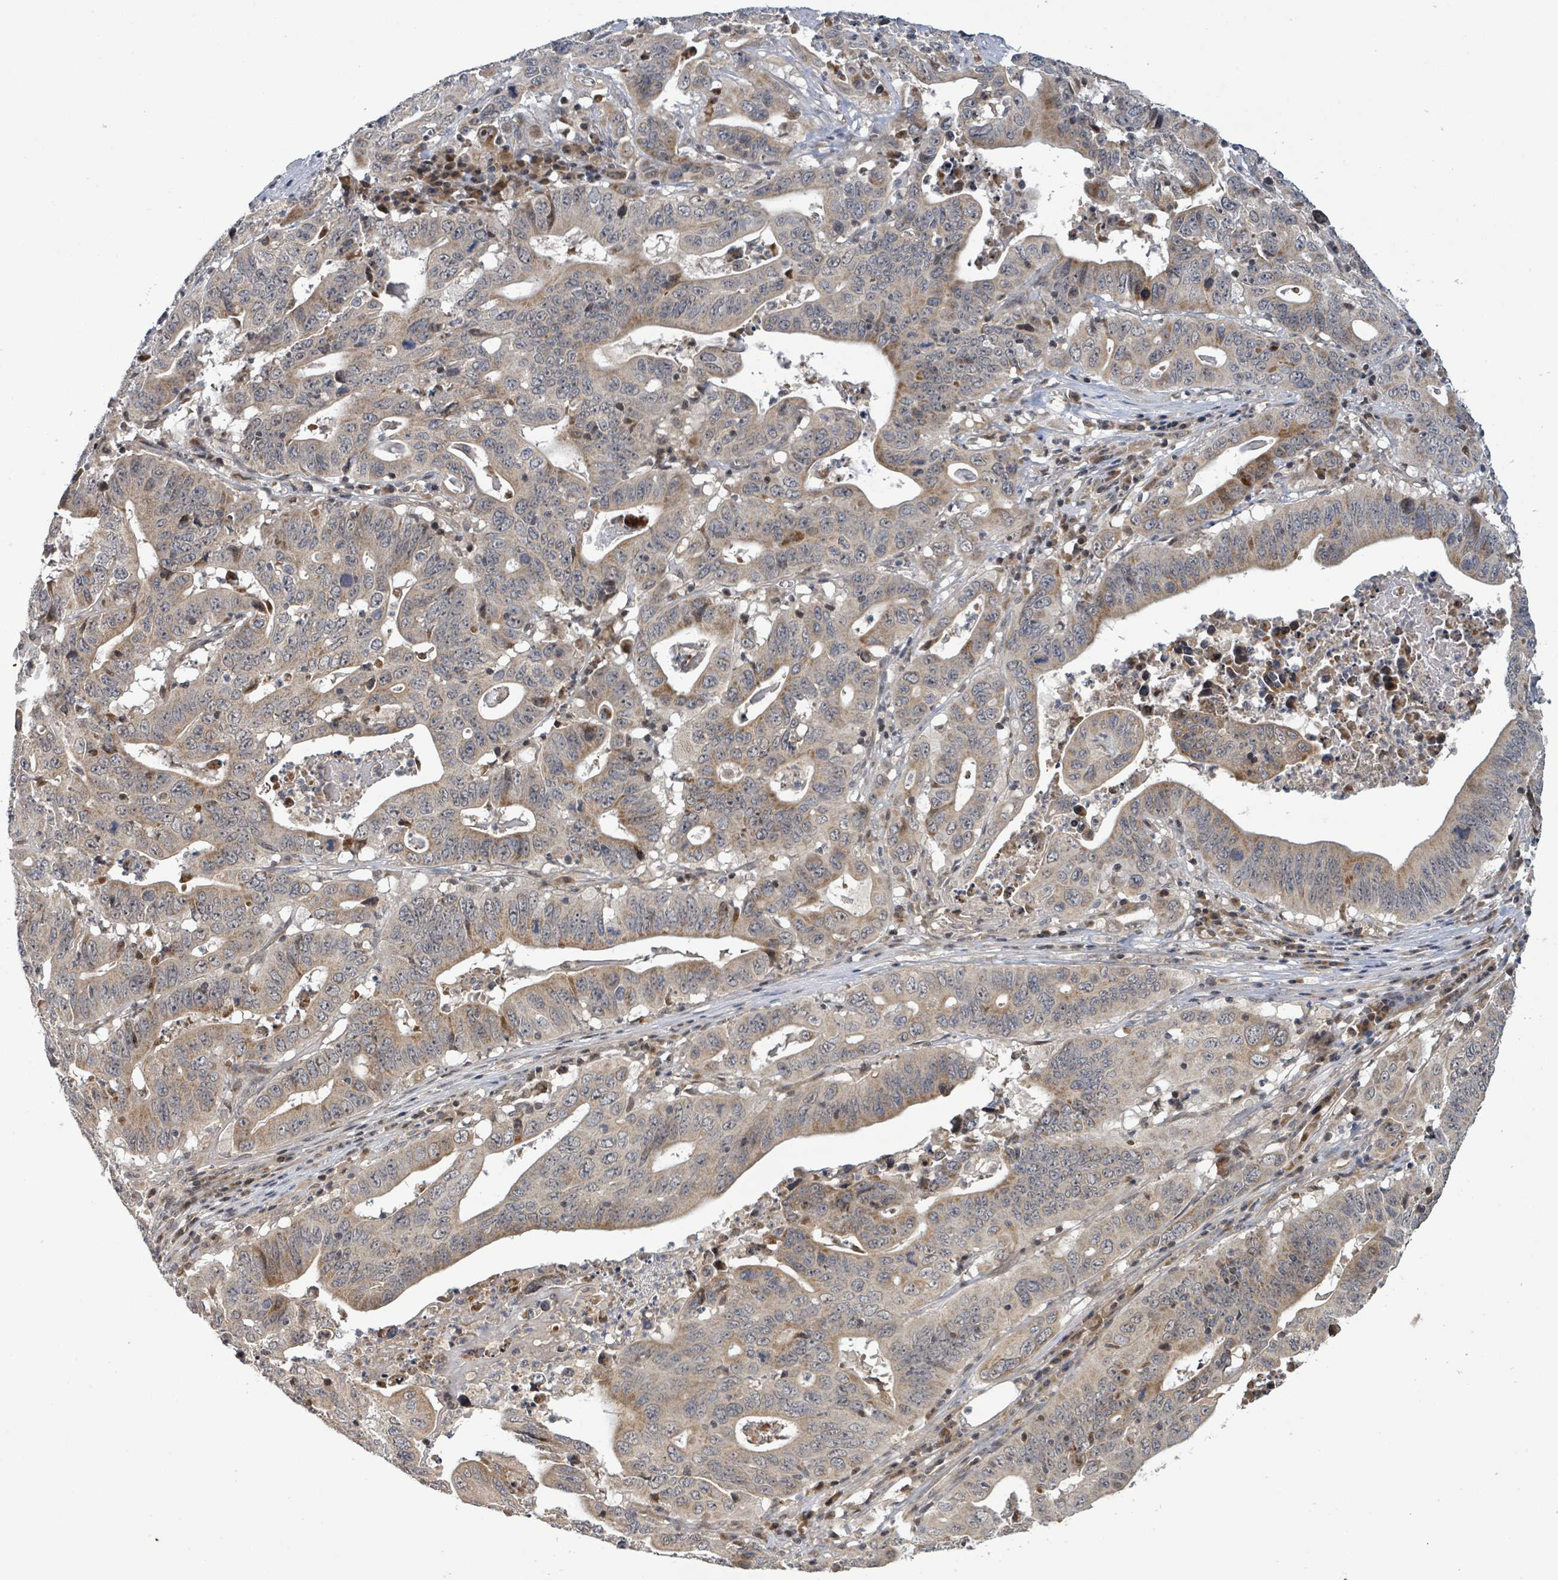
{"staining": {"intensity": "moderate", "quantity": "25%-75%", "location": "cytoplasmic/membranous"}, "tissue": "lung cancer", "cell_type": "Tumor cells", "image_type": "cancer", "snomed": [{"axis": "morphology", "description": "Adenocarcinoma, NOS"}, {"axis": "topography", "description": "Lung"}], "caption": "Immunohistochemistry (DAB (3,3'-diaminobenzidine)) staining of lung cancer (adenocarcinoma) reveals moderate cytoplasmic/membranous protein staining in about 25%-75% of tumor cells.", "gene": "ITGA11", "patient": {"sex": "female", "age": 60}}